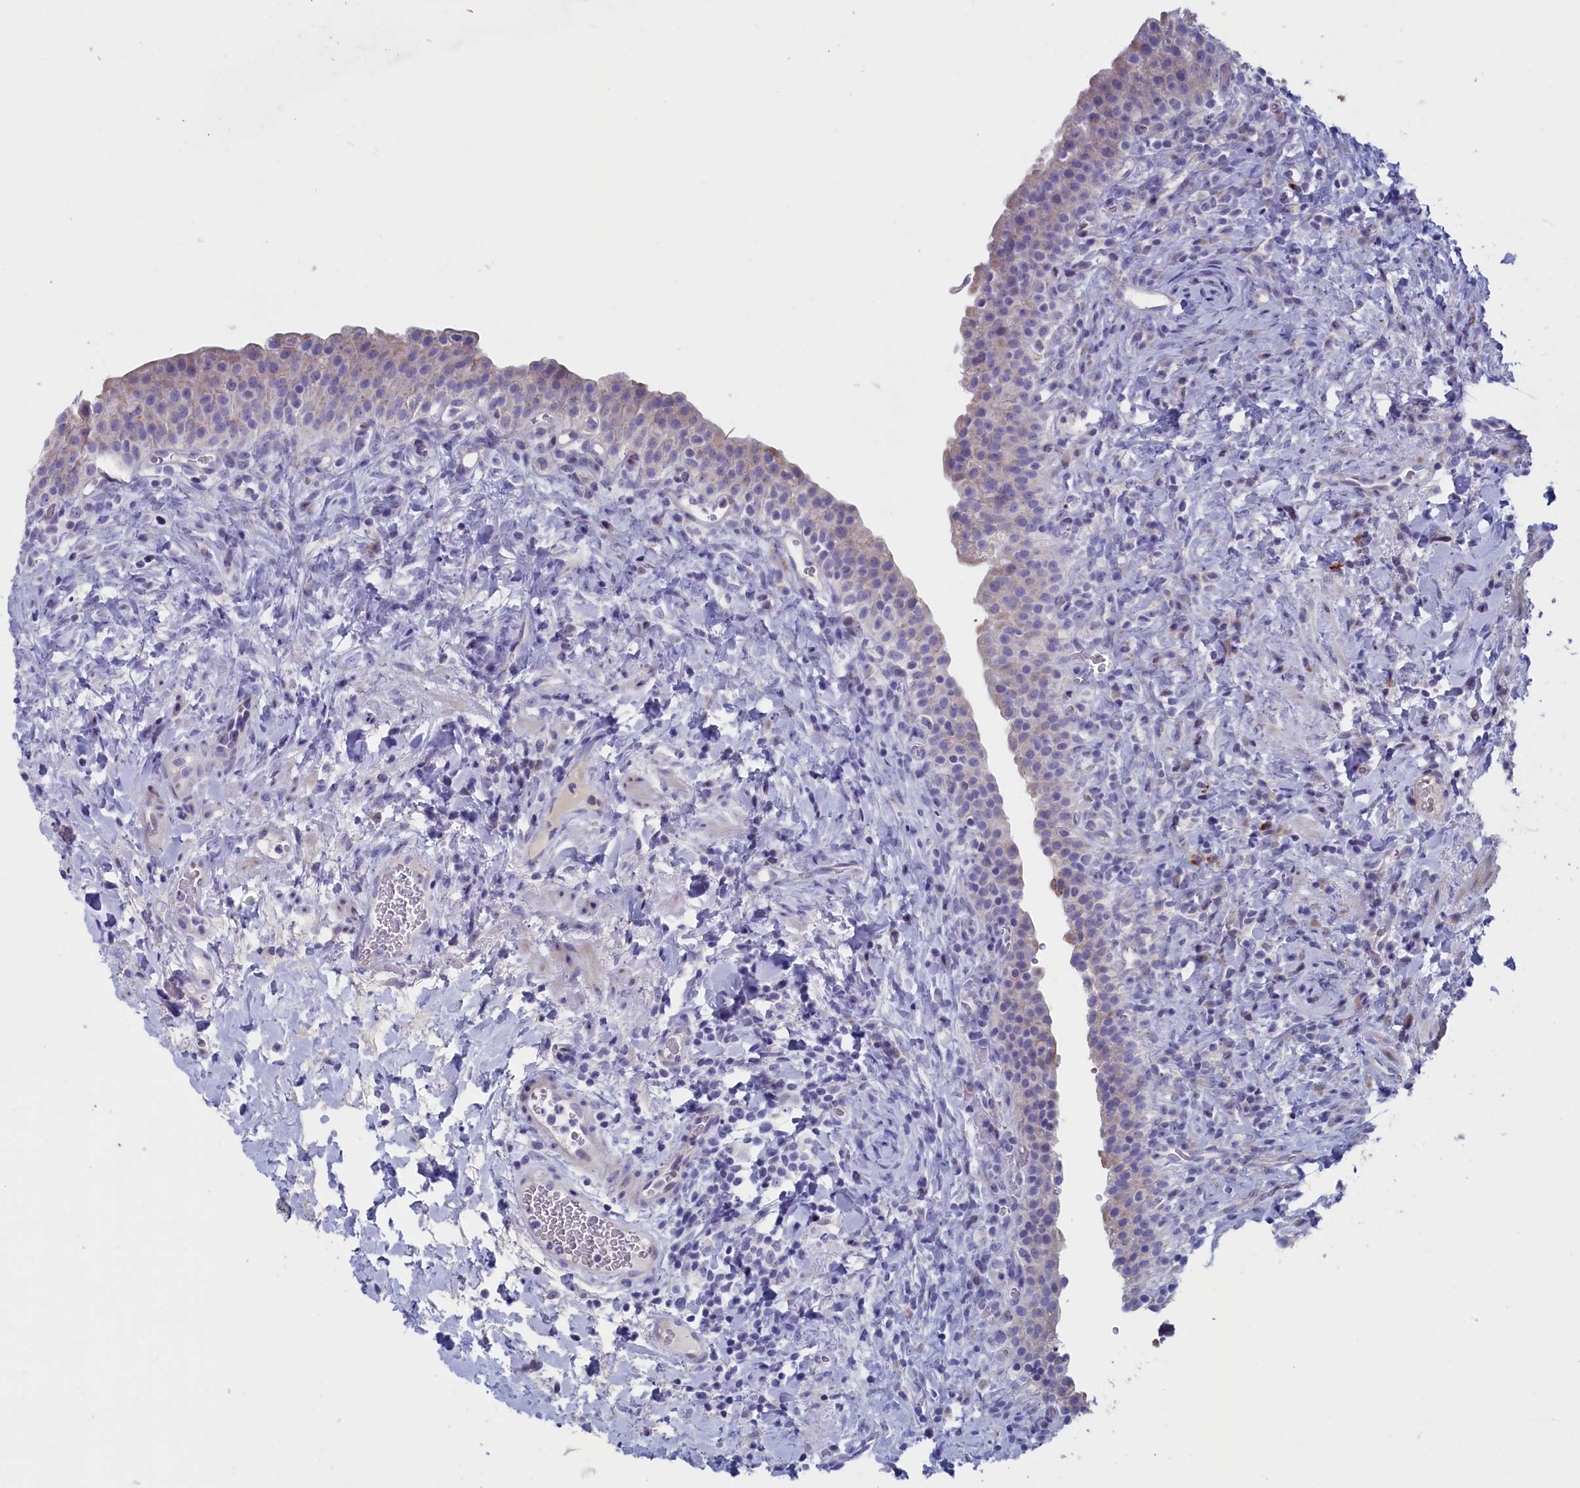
{"staining": {"intensity": "negative", "quantity": "none", "location": "none"}, "tissue": "urinary bladder", "cell_type": "Urothelial cells", "image_type": "normal", "snomed": [{"axis": "morphology", "description": "Normal tissue, NOS"}, {"axis": "morphology", "description": "Inflammation, NOS"}, {"axis": "topography", "description": "Urinary bladder"}], "caption": "A high-resolution image shows IHC staining of normal urinary bladder, which displays no significant expression in urothelial cells. (DAB (3,3'-diaminobenzidine) immunohistochemistry (IHC) with hematoxylin counter stain).", "gene": "NIBAN3", "patient": {"sex": "male", "age": 64}}